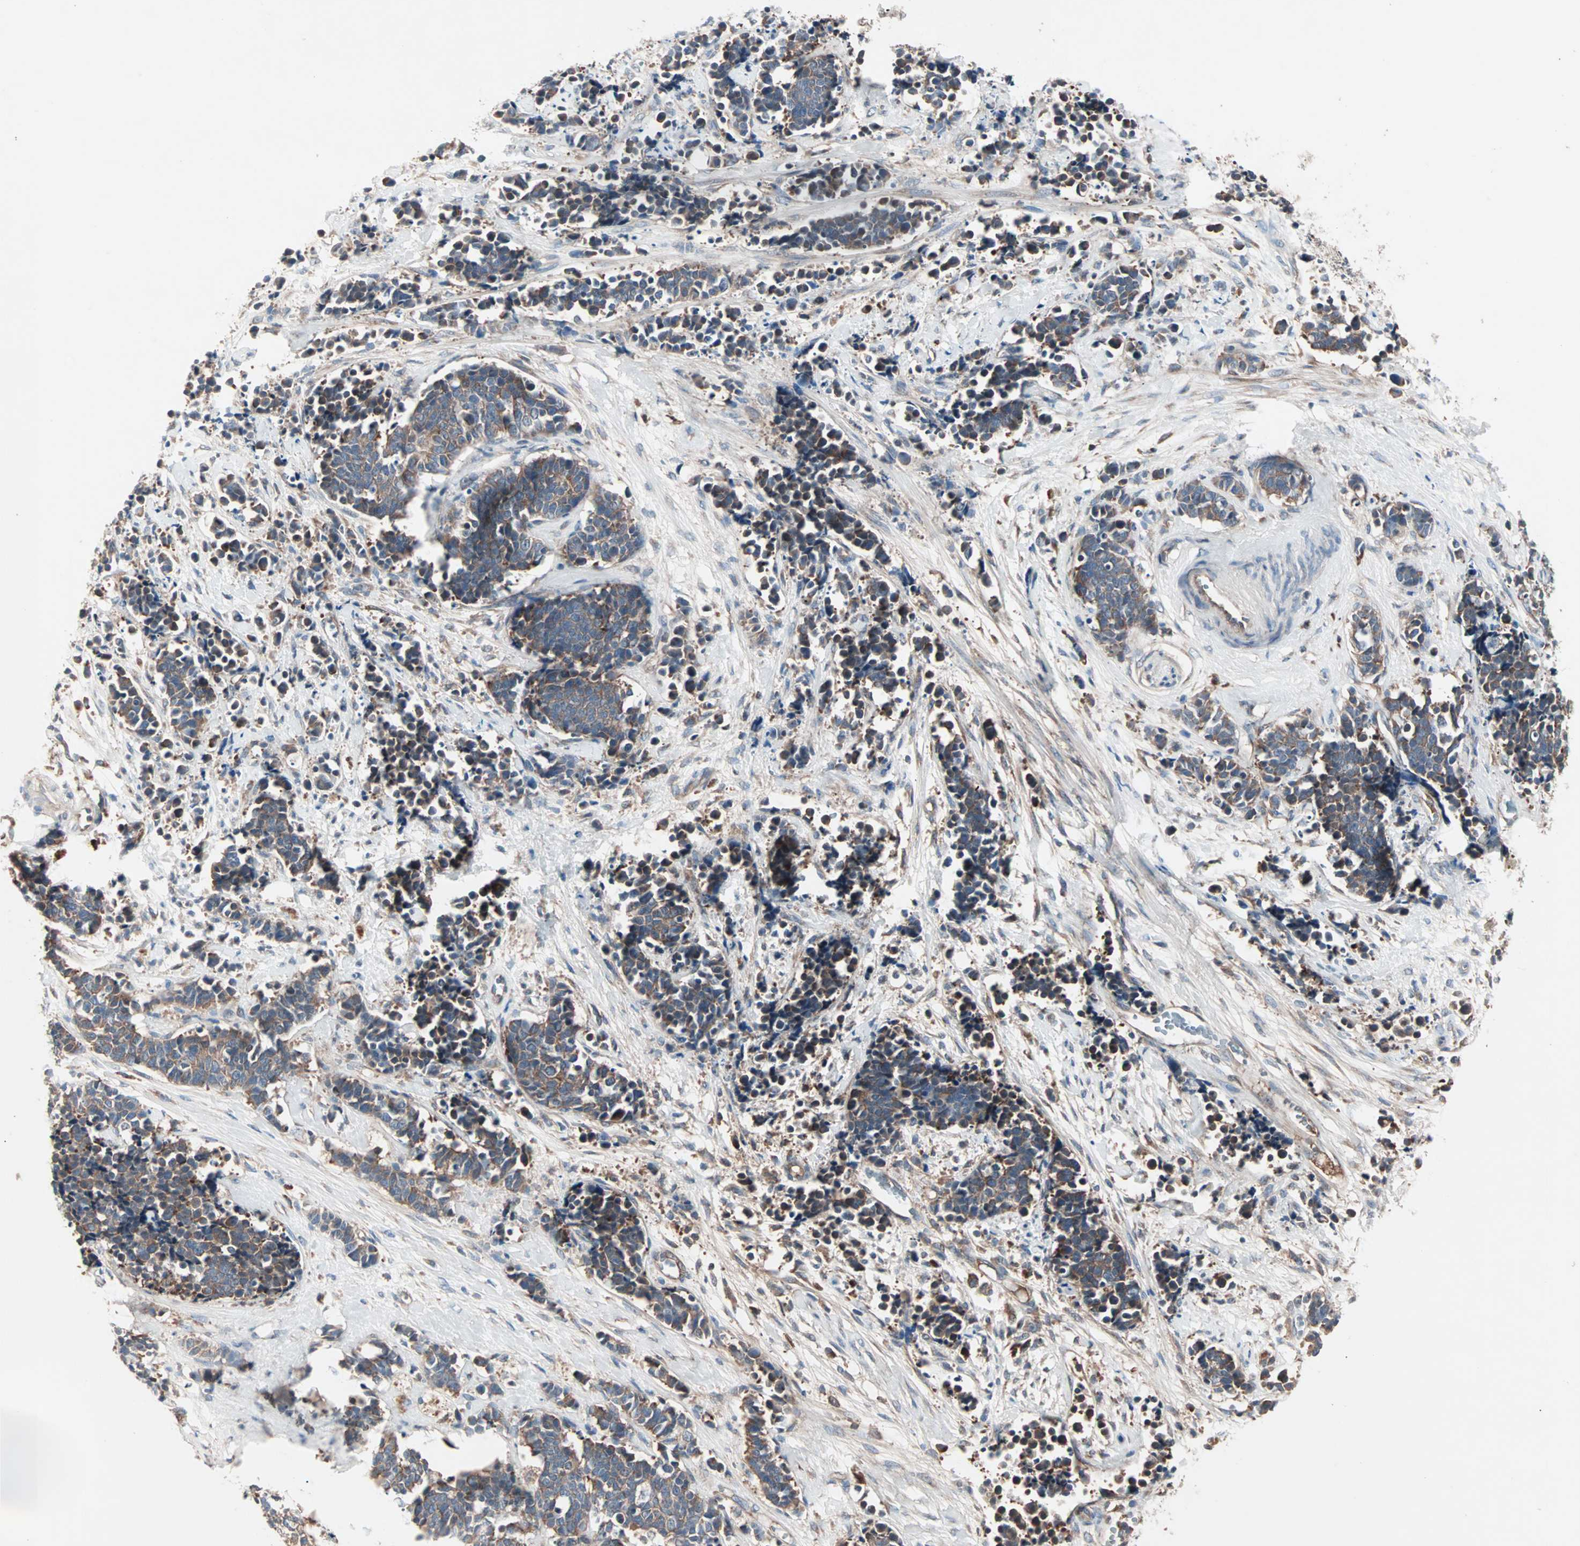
{"staining": {"intensity": "moderate", "quantity": ">75%", "location": "cytoplasmic/membranous"}, "tissue": "cervical cancer", "cell_type": "Tumor cells", "image_type": "cancer", "snomed": [{"axis": "morphology", "description": "Squamous cell carcinoma, NOS"}, {"axis": "topography", "description": "Cervix"}], "caption": "A brown stain highlights moderate cytoplasmic/membranous expression of a protein in human cervical cancer (squamous cell carcinoma) tumor cells. (IHC, brightfield microscopy, high magnification).", "gene": "CAD", "patient": {"sex": "female", "age": 35}}